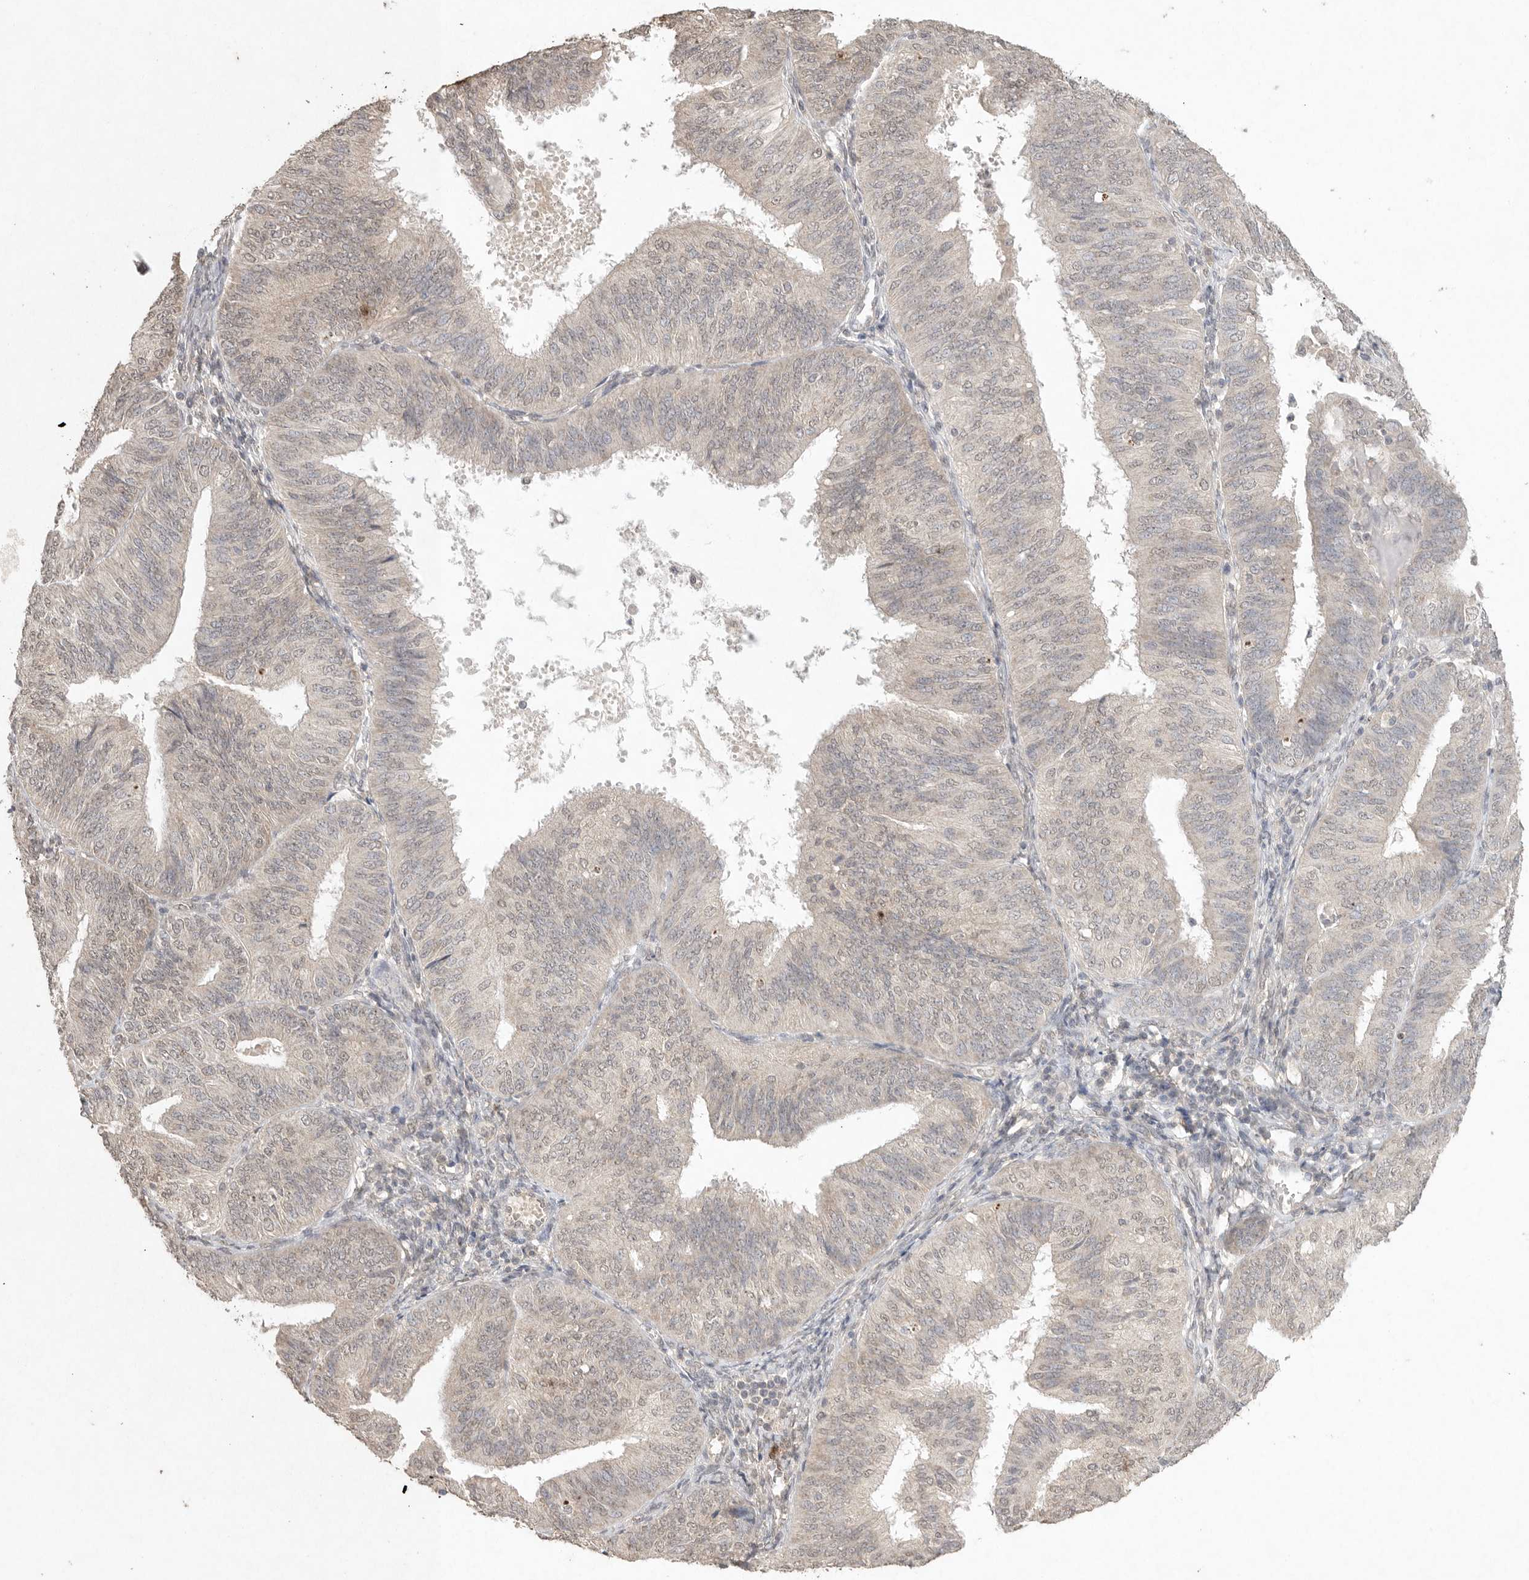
{"staining": {"intensity": "weak", "quantity": "<25%", "location": "nuclear"}, "tissue": "endometrial cancer", "cell_type": "Tumor cells", "image_type": "cancer", "snomed": [{"axis": "morphology", "description": "Adenocarcinoma, NOS"}, {"axis": "topography", "description": "Endometrium"}], "caption": "Immunohistochemistry (IHC) micrograph of adenocarcinoma (endometrial) stained for a protein (brown), which displays no positivity in tumor cells.", "gene": "KLK5", "patient": {"sex": "female", "age": 58}}